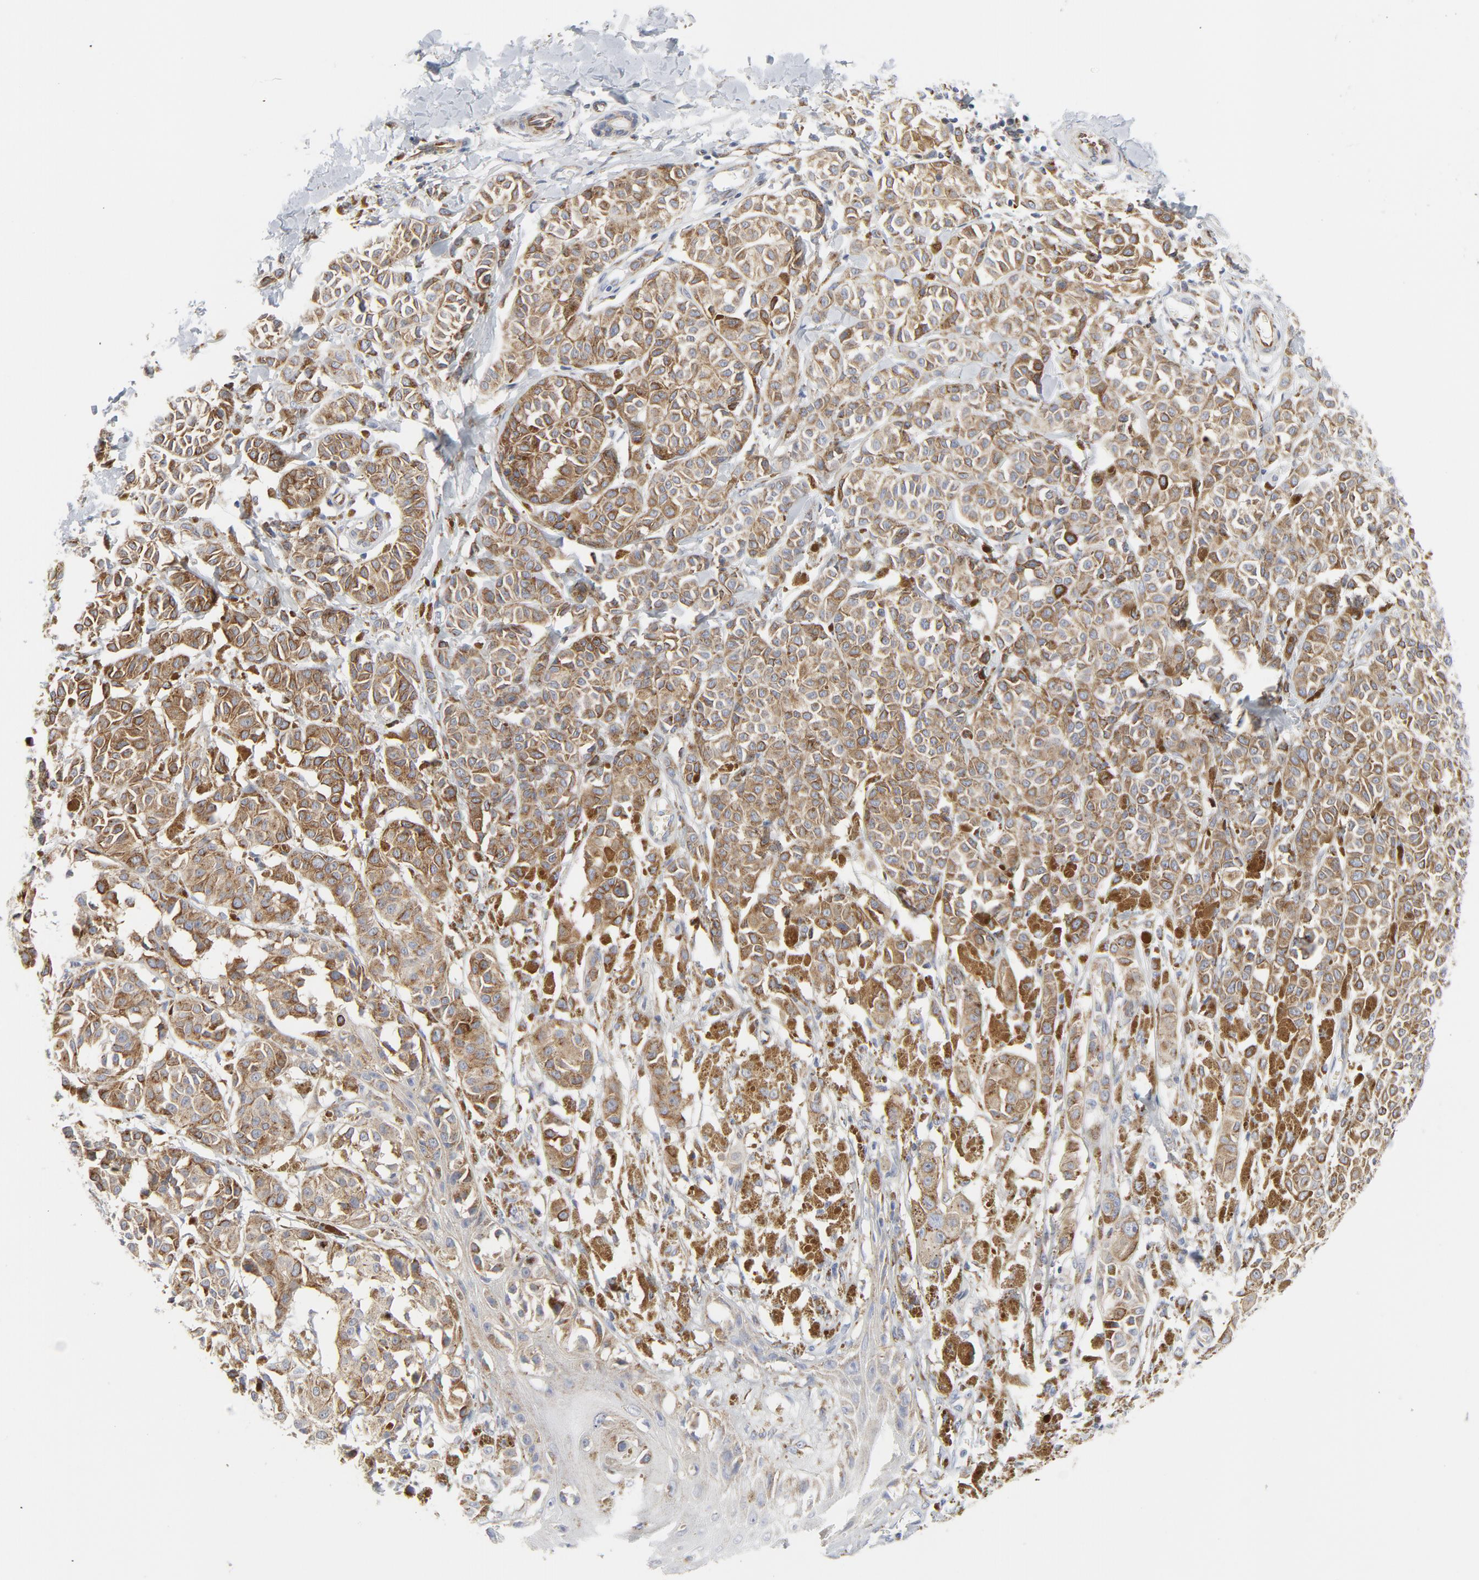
{"staining": {"intensity": "moderate", "quantity": ">75%", "location": "cytoplasmic/membranous"}, "tissue": "melanoma", "cell_type": "Tumor cells", "image_type": "cancer", "snomed": [{"axis": "morphology", "description": "Malignant melanoma, NOS"}, {"axis": "topography", "description": "Skin"}], "caption": "Moderate cytoplasmic/membranous protein positivity is present in about >75% of tumor cells in malignant melanoma.", "gene": "TUBB1", "patient": {"sex": "male", "age": 76}}